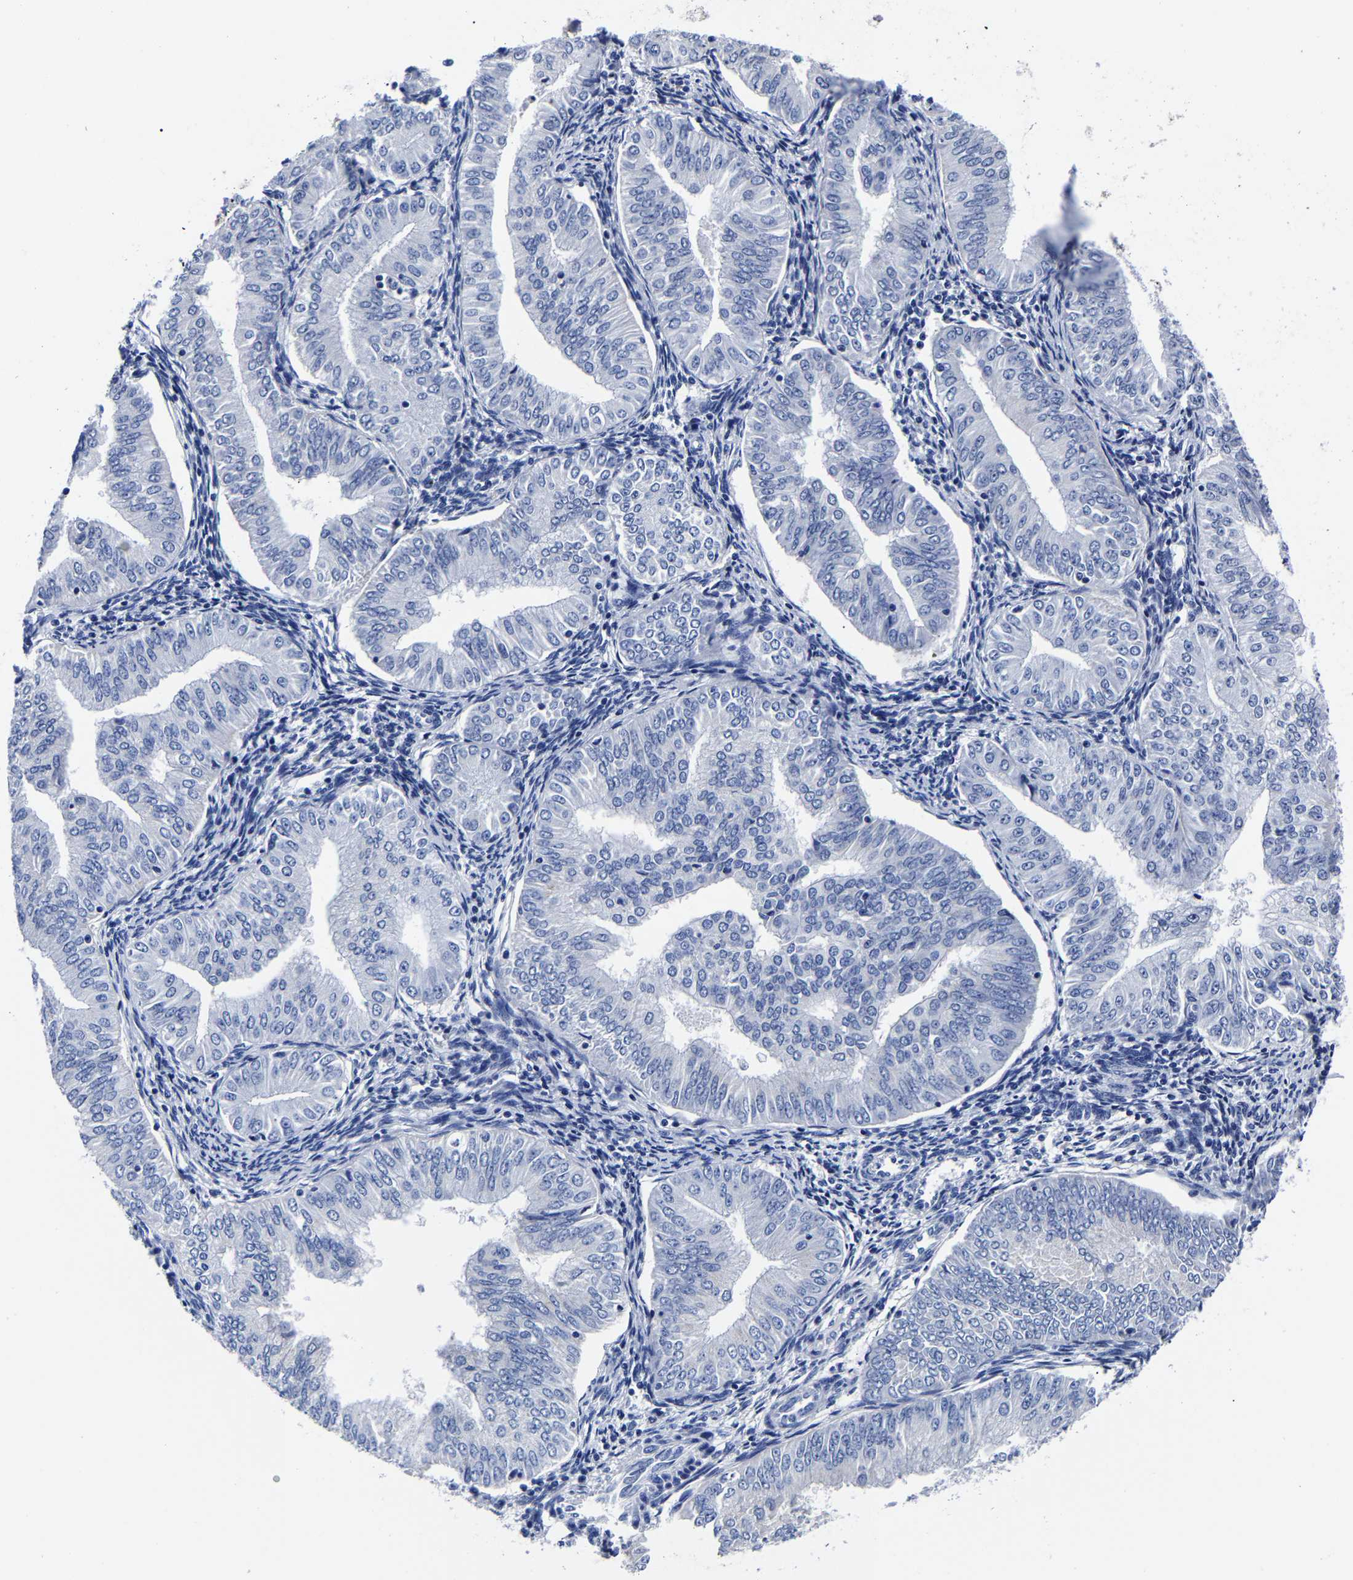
{"staining": {"intensity": "negative", "quantity": "none", "location": "none"}, "tissue": "endometrial cancer", "cell_type": "Tumor cells", "image_type": "cancer", "snomed": [{"axis": "morphology", "description": "Normal tissue, NOS"}, {"axis": "morphology", "description": "Adenocarcinoma, NOS"}, {"axis": "topography", "description": "Endometrium"}], "caption": "Human endometrial cancer (adenocarcinoma) stained for a protein using immunohistochemistry (IHC) displays no expression in tumor cells.", "gene": "CPA2", "patient": {"sex": "female", "age": 53}}